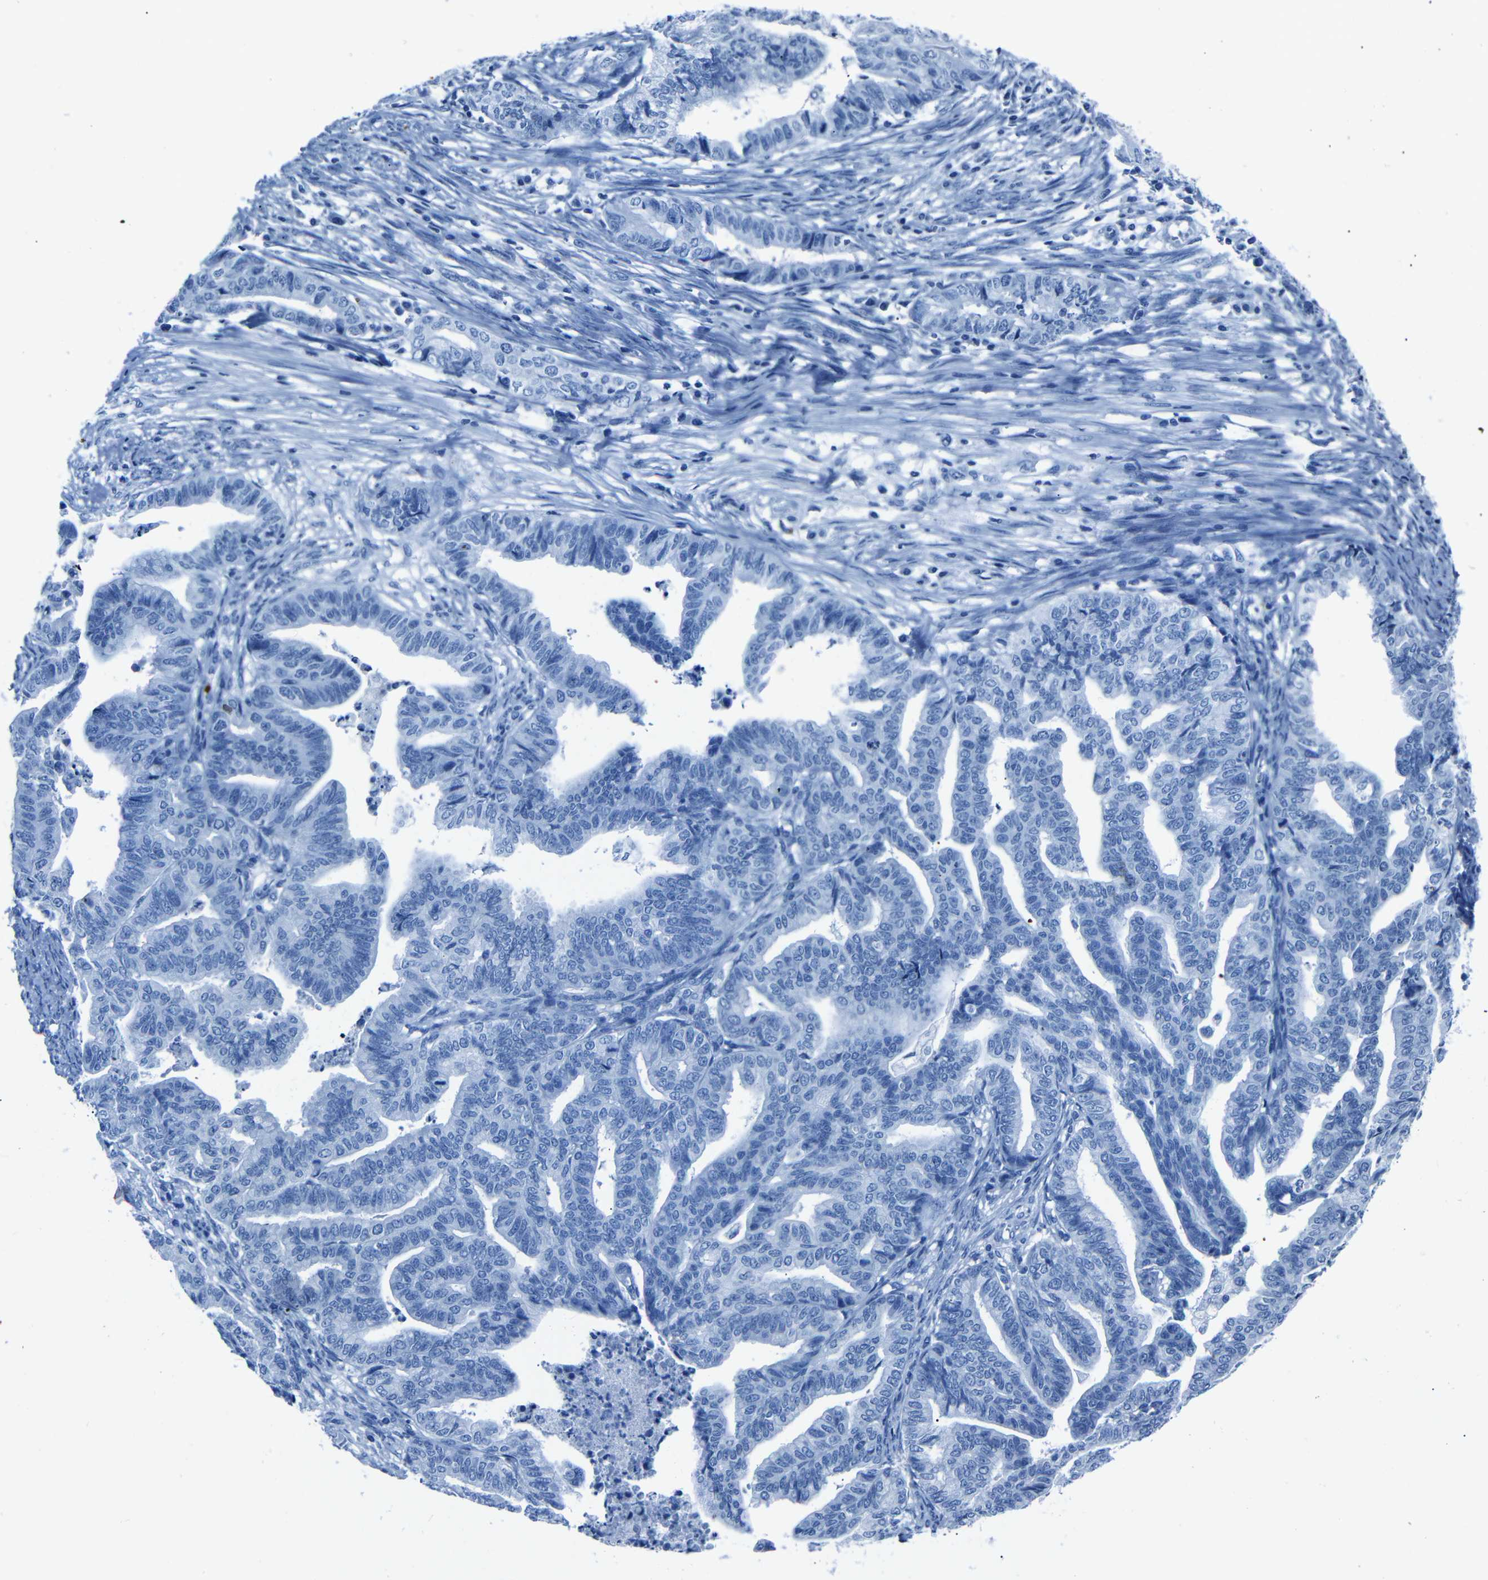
{"staining": {"intensity": "negative", "quantity": "none", "location": "none"}, "tissue": "endometrial cancer", "cell_type": "Tumor cells", "image_type": "cancer", "snomed": [{"axis": "morphology", "description": "Adenocarcinoma, NOS"}, {"axis": "topography", "description": "Endometrium"}], "caption": "High power microscopy photomicrograph of an IHC image of endometrial cancer (adenocarcinoma), revealing no significant expression in tumor cells.", "gene": "CLDN11", "patient": {"sex": "female", "age": 79}}